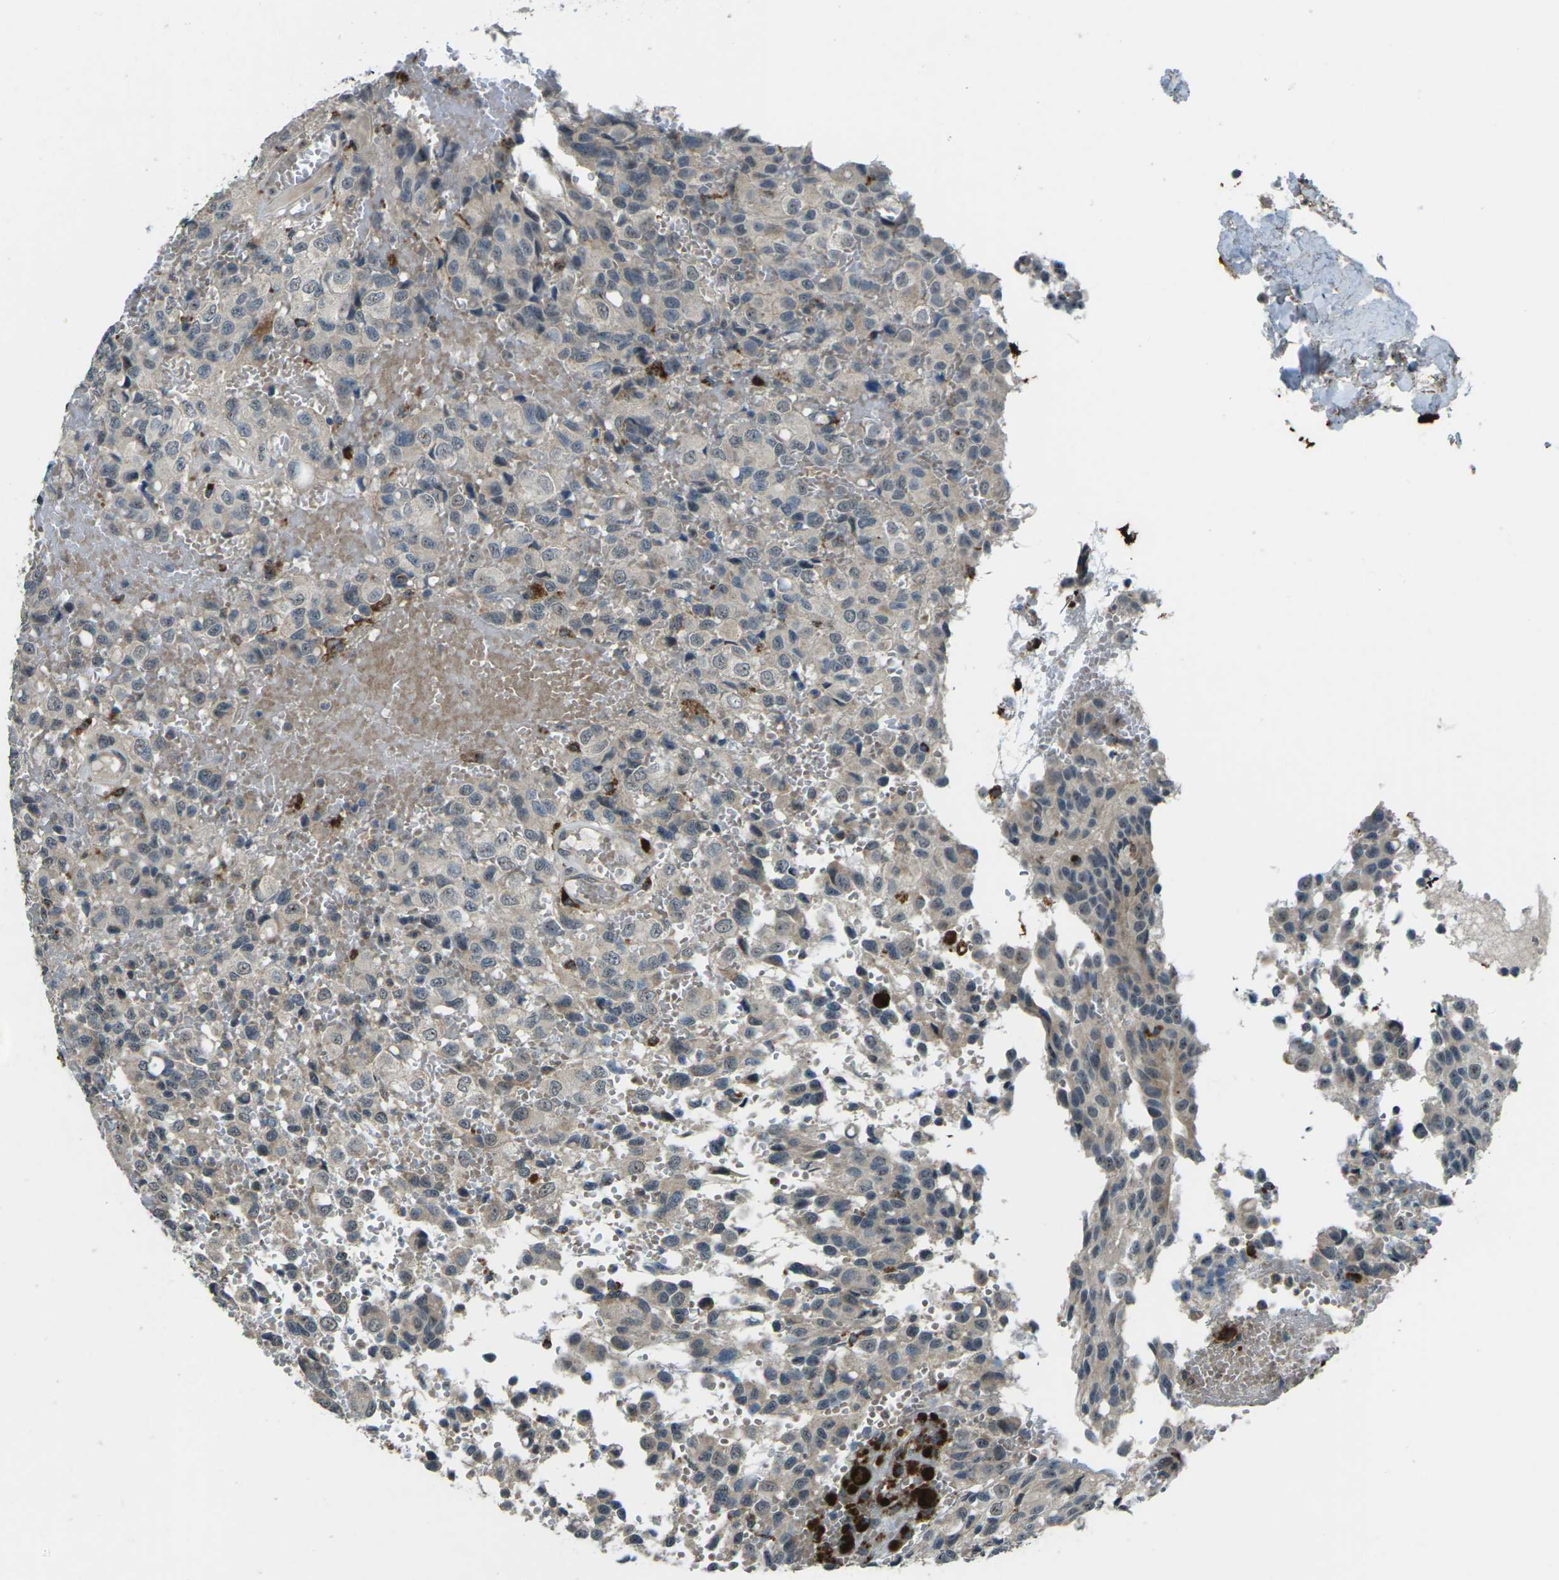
{"staining": {"intensity": "negative", "quantity": "none", "location": "none"}, "tissue": "glioma", "cell_type": "Tumor cells", "image_type": "cancer", "snomed": [{"axis": "morphology", "description": "Glioma, malignant, High grade"}, {"axis": "topography", "description": "Brain"}], "caption": "The histopathology image exhibits no staining of tumor cells in glioma.", "gene": "SLC31A2", "patient": {"sex": "male", "age": 32}}